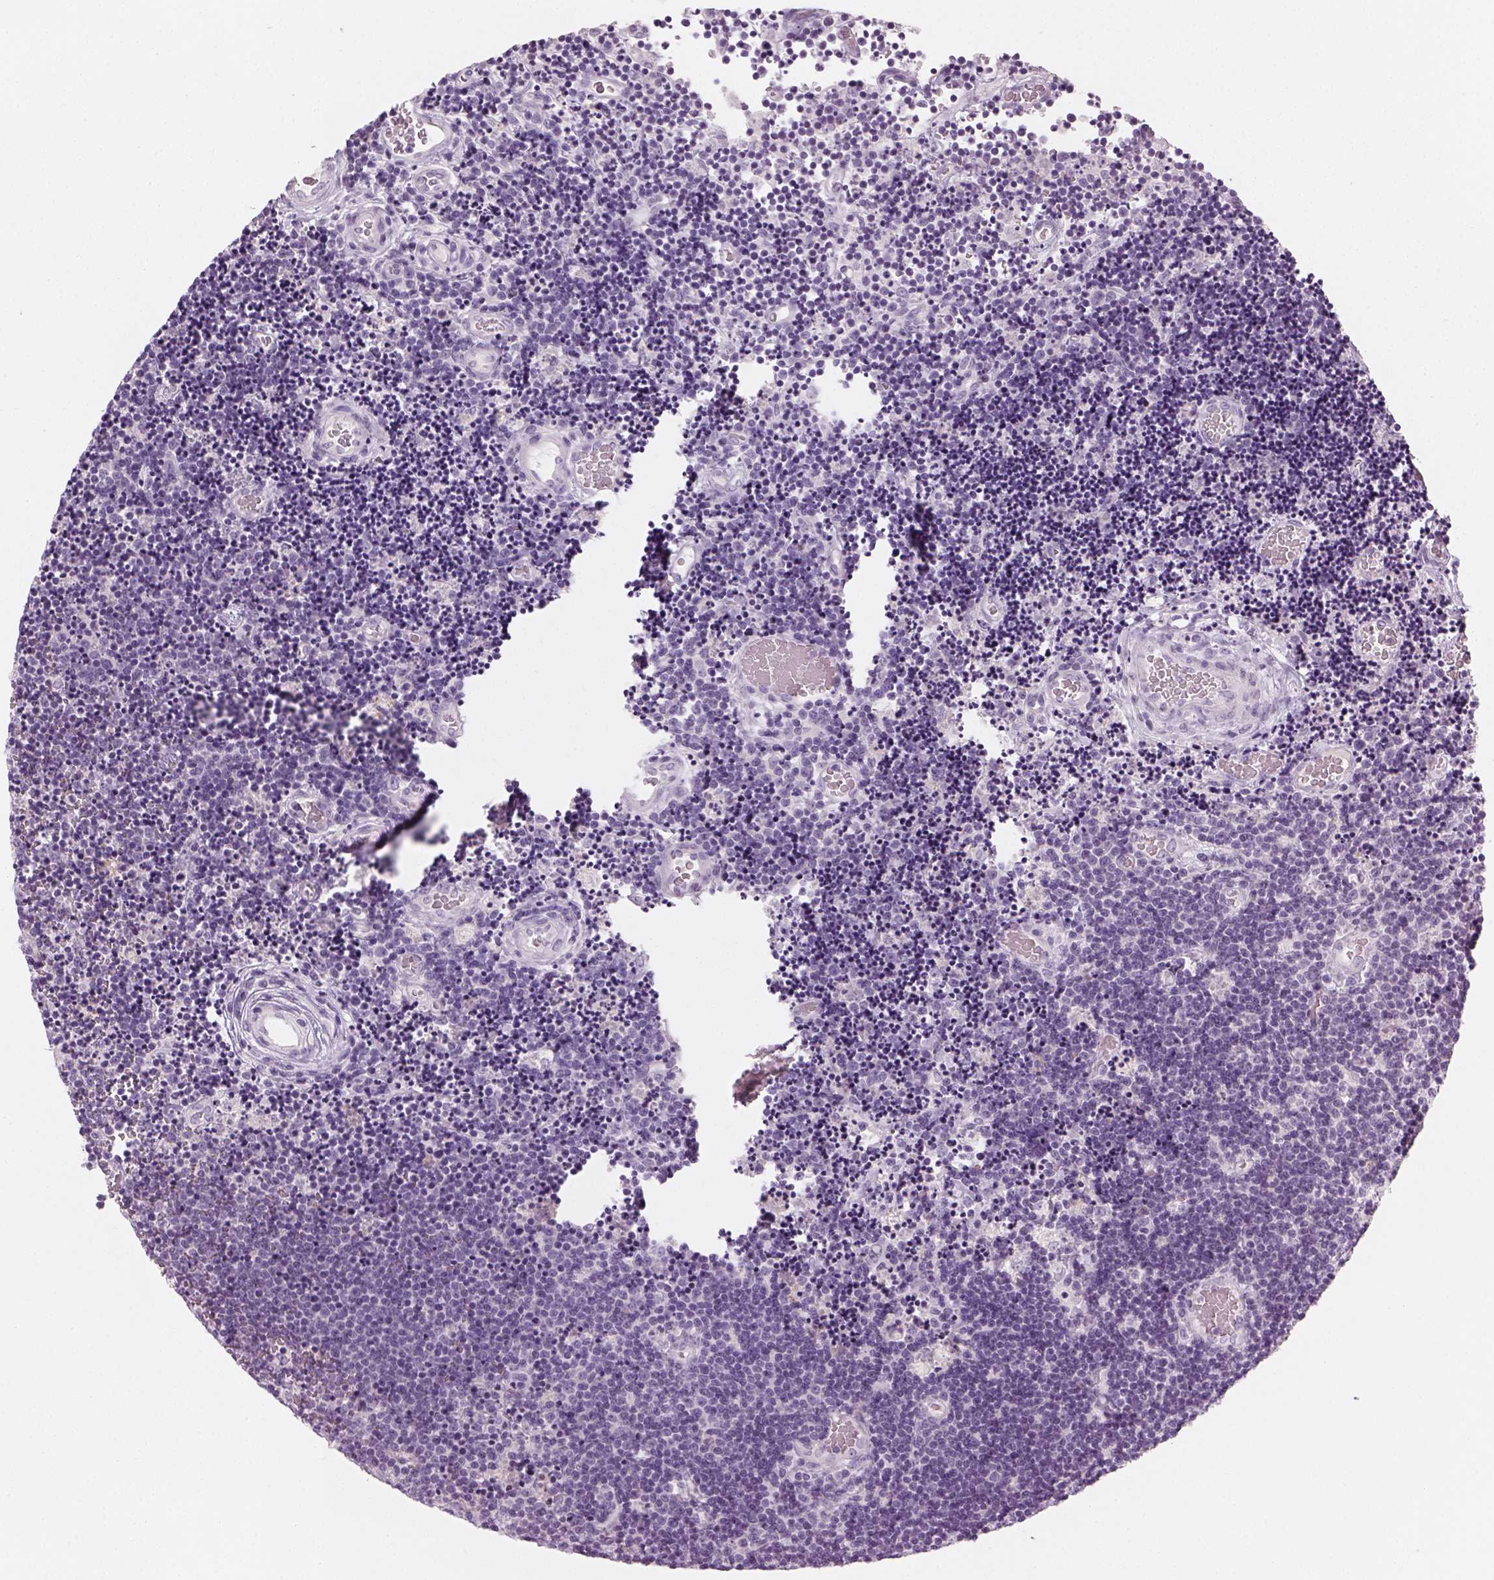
{"staining": {"intensity": "negative", "quantity": "none", "location": "none"}, "tissue": "lymphoma", "cell_type": "Tumor cells", "image_type": "cancer", "snomed": [{"axis": "morphology", "description": "Malignant lymphoma, non-Hodgkin's type, Low grade"}, {"axis": "topography", "description": "Brain"}], "caption": "Immunohistochemistry micrograph of human malignant lymphoma, non-Hodgkin's type (low-grade) stained for a protein (brown), which reveals no positivity in tumor cells.", "gene": "TH", "patient": {"sex": "female", "age": 66}}